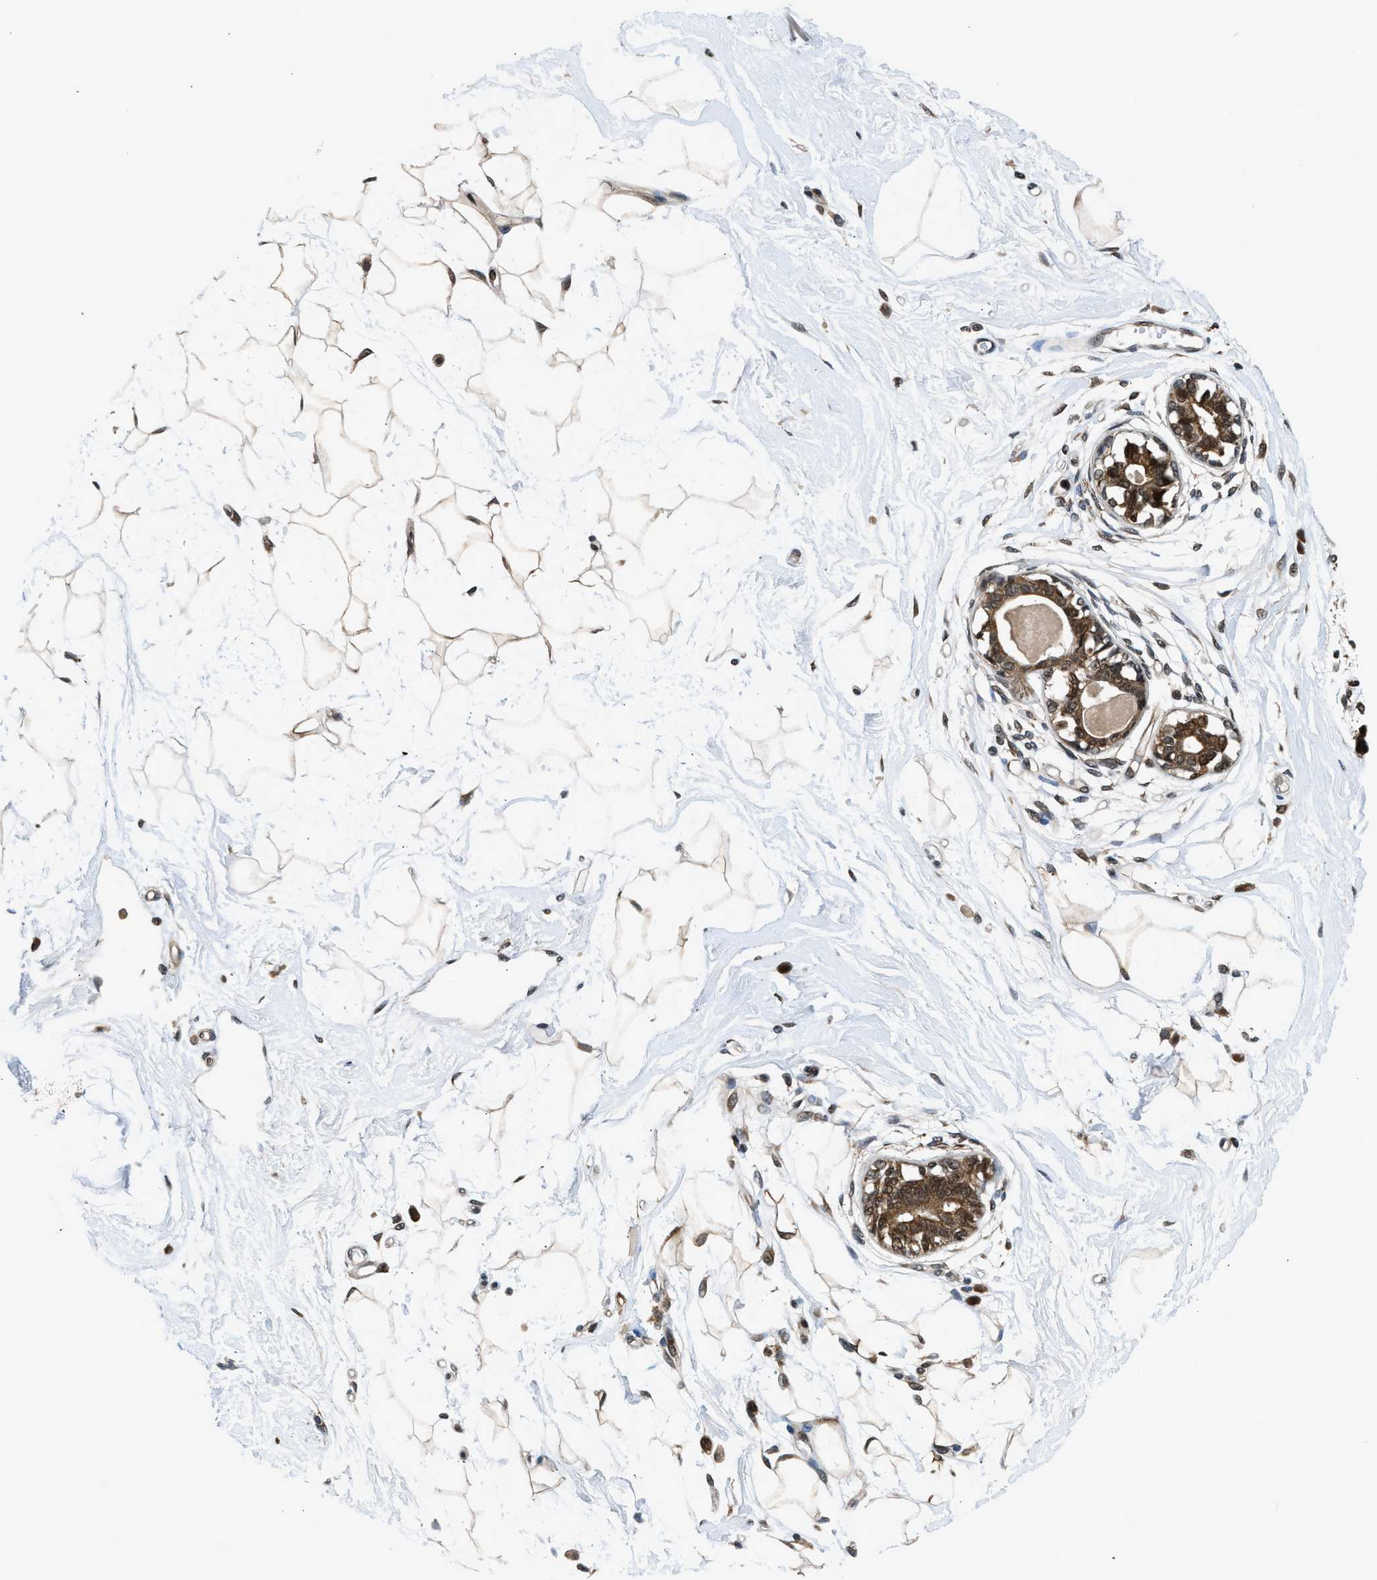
{"staining": {"intensity": "strong", "quantity": ">75%", "location": "nuclear"}, "tissue": "breast", "cell_type": "Adipocytes", "image_type": "normal", "snomed": [{"axis": "morphology", "description": "Normal tissue, NOS"}, {"axis": "topography", "description": "Breast"}], "caption": "Human breast stained for a protein (brown) shows strong nuclear positive staining in approximately >75% of adipocytes.", "gene": "RETREG3", "patient": {"sex": "female", "age": 45}}